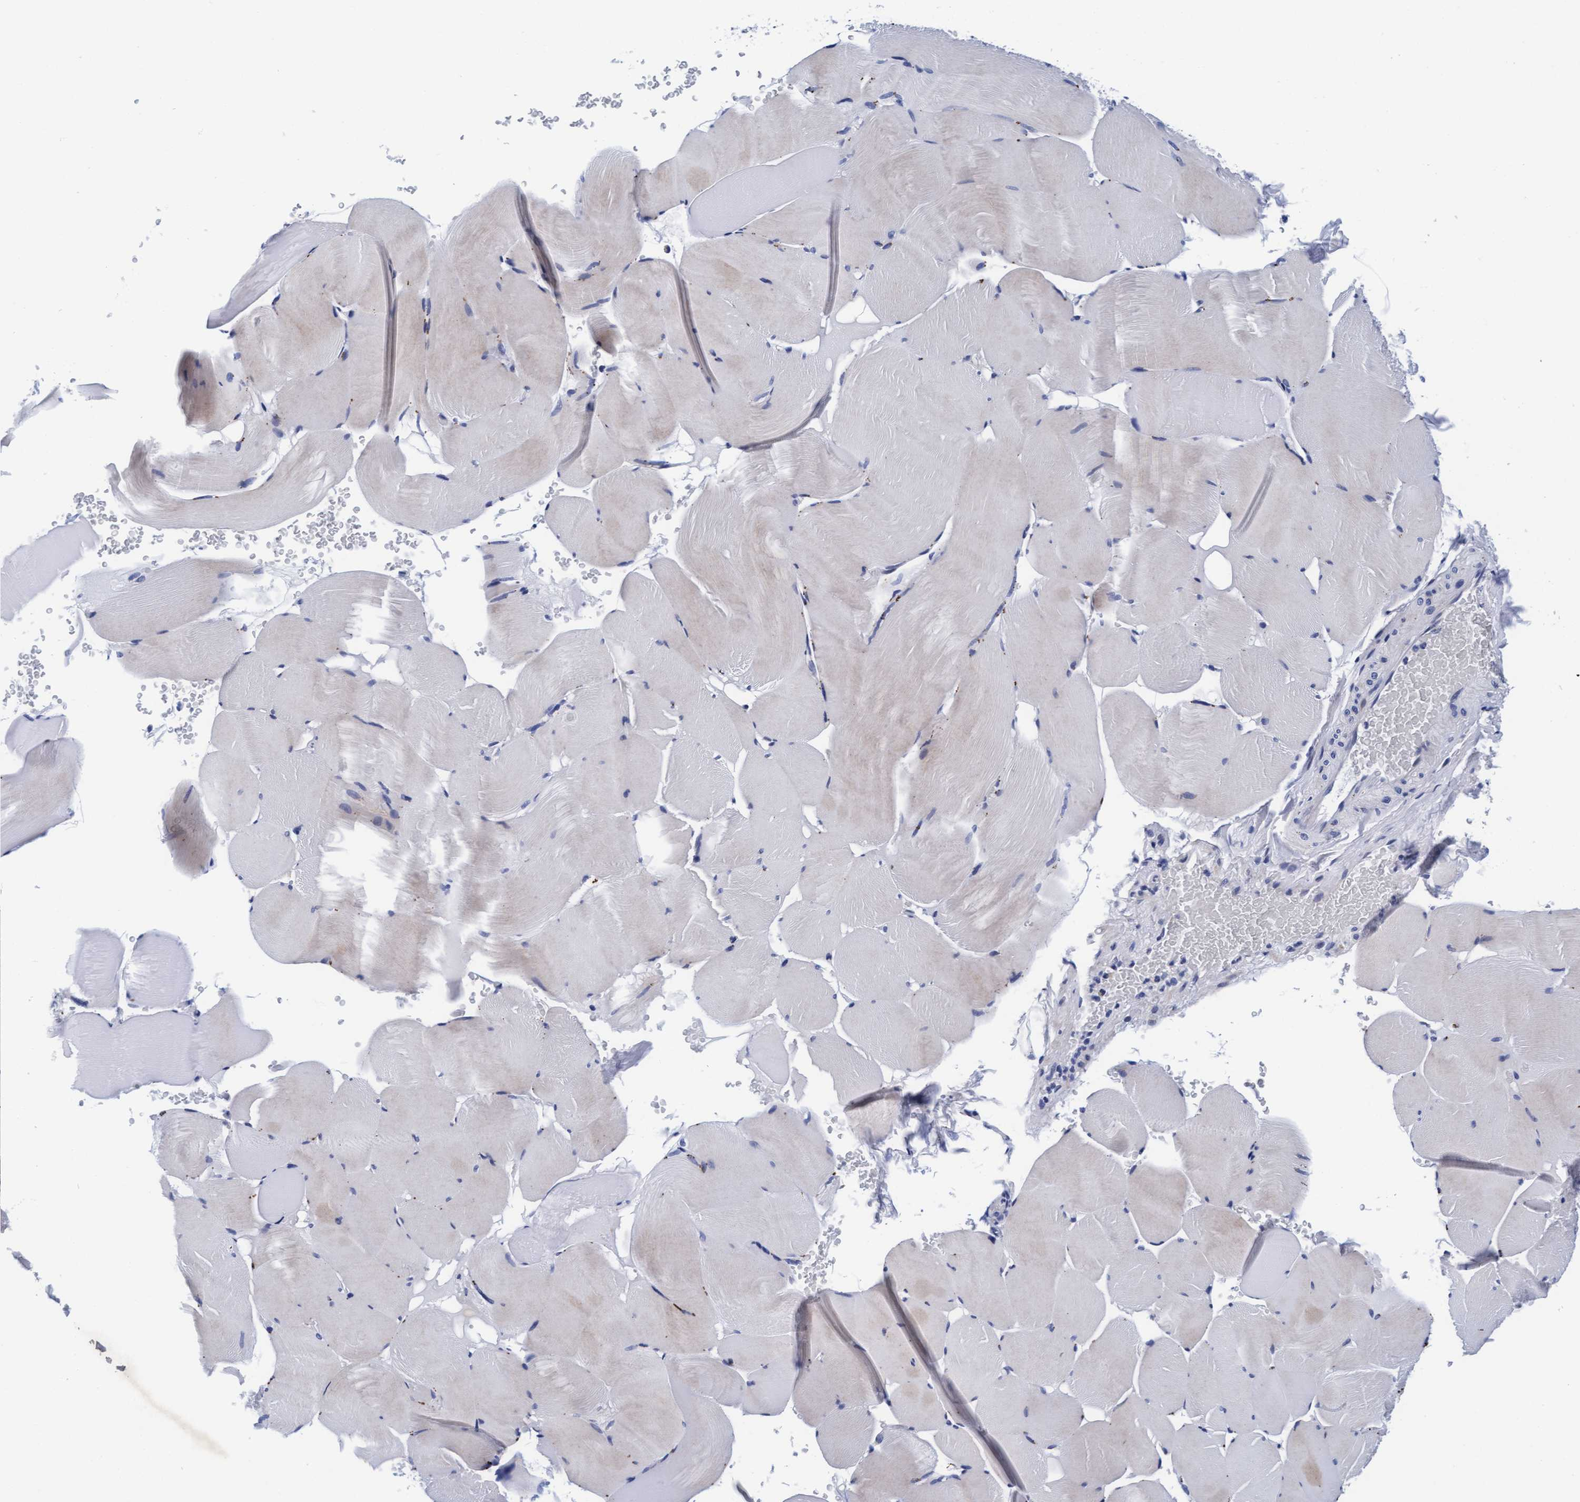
{"staining": {"intensity": "moderate", "quantity": "<25%", "location": "cytoplasmic/membranous"}, "tissue": "skeletal muscle", "cell_type": "Myocytes", "image_type": "normal", "snomed": [{"axis": "morphology", "description": "Normal tissue, NOS"}, {"axis": "topography", "description": "Skeletal muscle"}], "caption": "This photomicrograph exhibits immunohistochemistry staining of normal human skeletal muscle, with low moderate cytoplasmic/membranous expression in about <25% of myocytes.", "gene": "ARSG", "patient": {"sex": "male", "age": 62}}